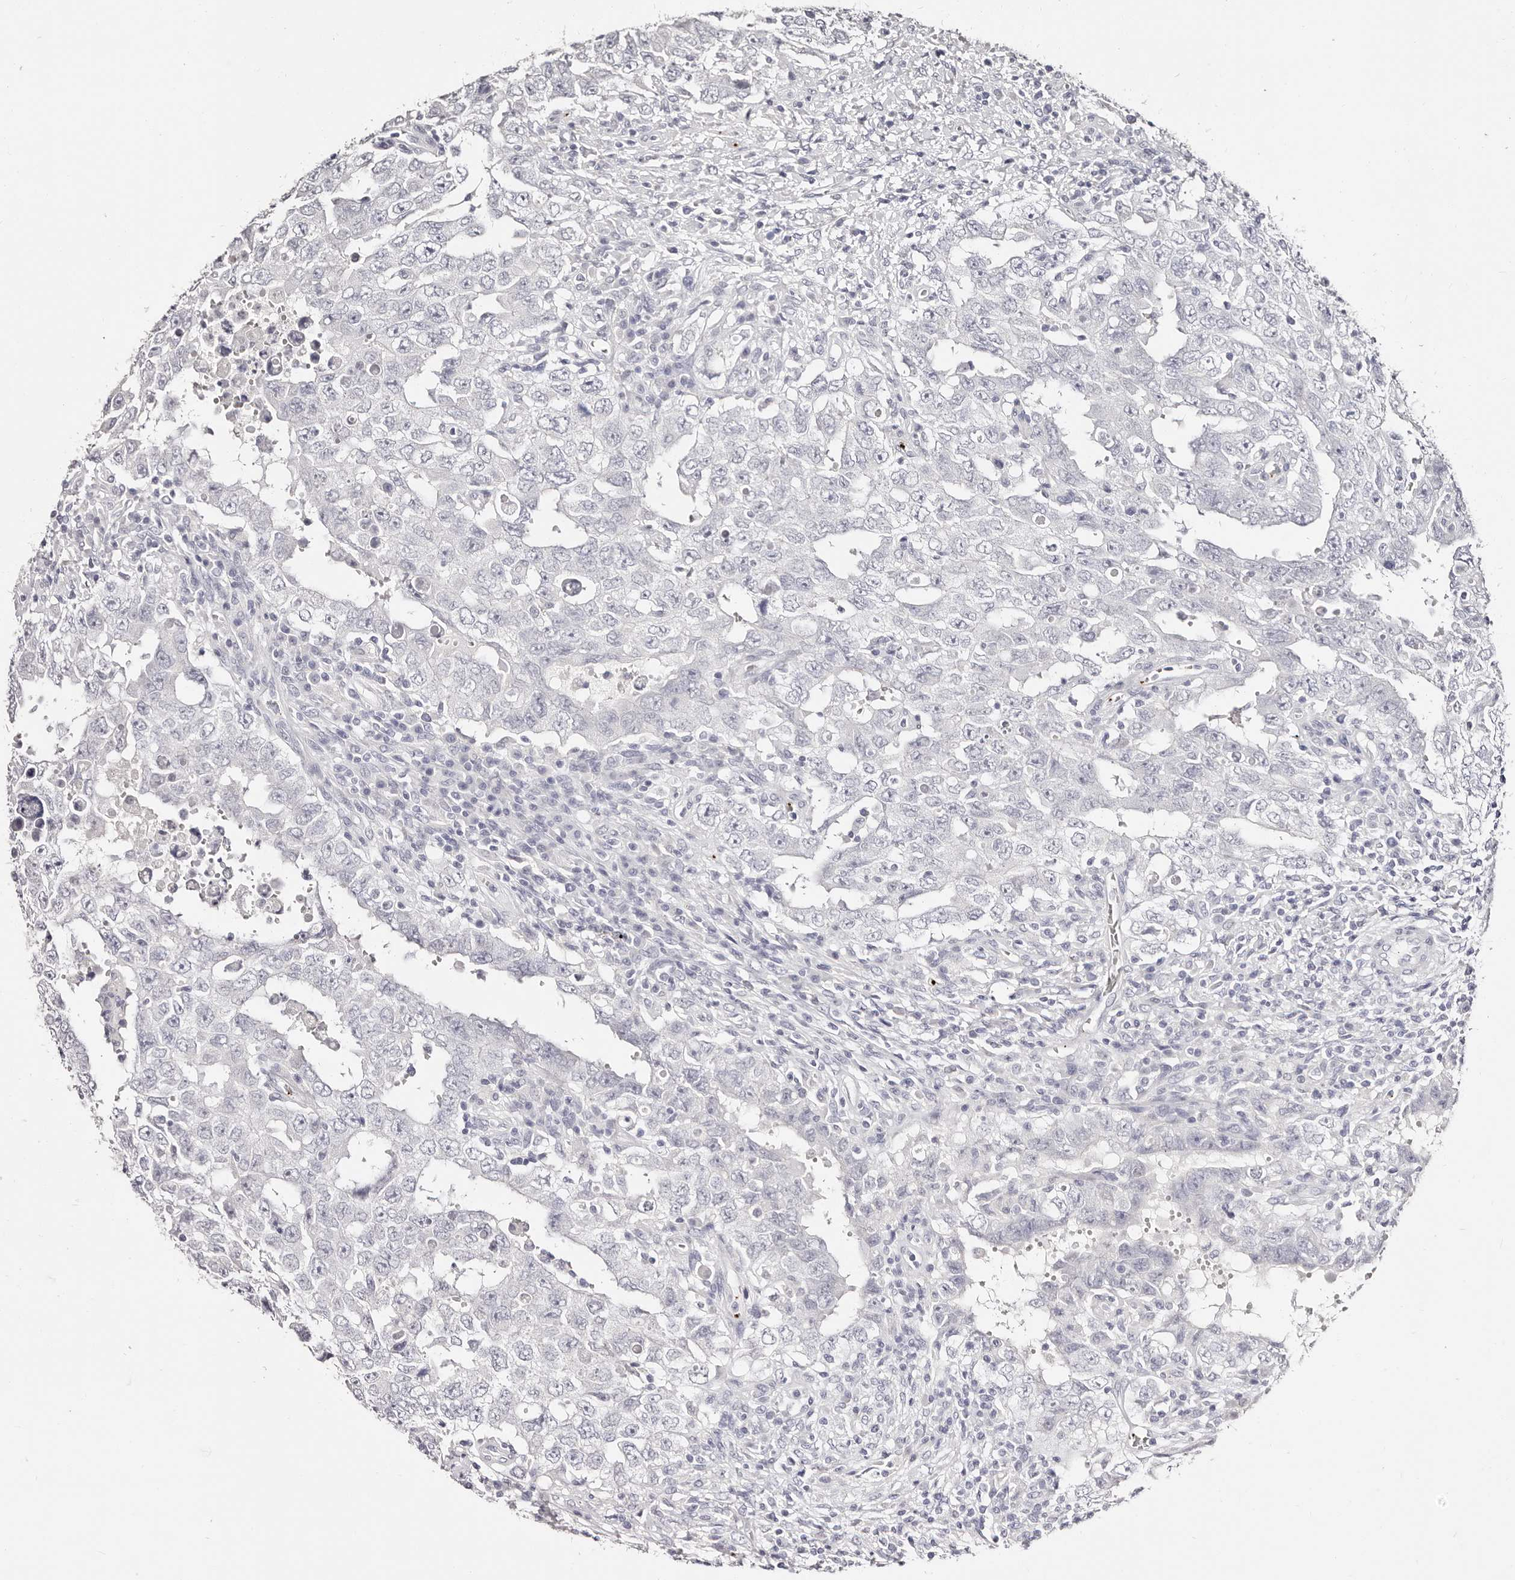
{"staining": {"intensity": "negative", "quantity": "none", "location": "none"}, "tissue": "testis cancer", "cell_type": "Tumor cells", "image_type": "cancer", "snomed": [{"axis": "morphology", "description": "Carcinoma, Embryonal, NOS"}, {"axis": "topography", "description": "Testis"}], "caption": "A high-resolution micrograph shows immunohistochemistry staining of testis cancer, which demonstrates no significant expression in tumor cells.", "gene": "PF4", "patient": {"sex": "male", "age": 26}}